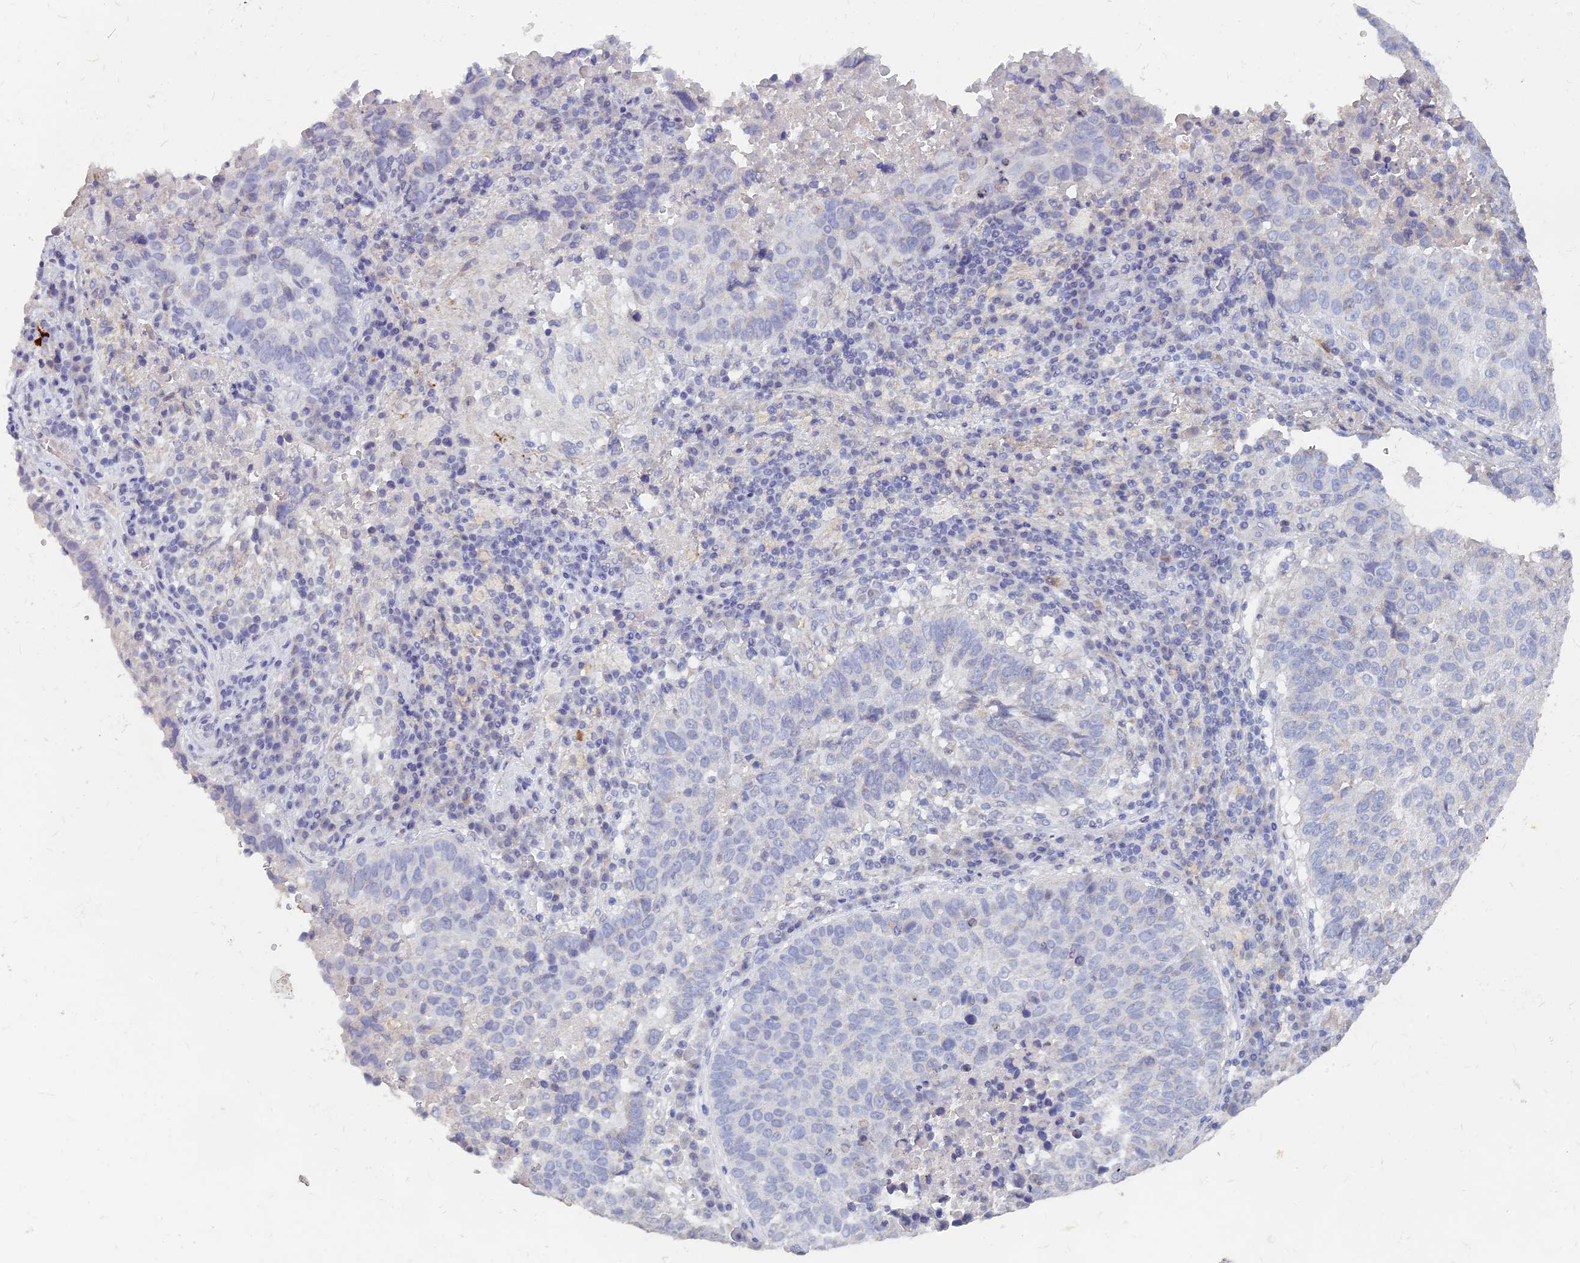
{"staining": {"intensity": "negative", "quantity": "none", "location": "none"}, "tissue": "lung cancer", "cell_type": "Tumor cells", "image_type": "cancer", "snomed": [{"axis": "morphology", "description": "Squamous cell carcinoma, NOS"}, {"axis": "topography", "description": "Lung"}], "caption": "Immunohistochemistry histopathology image of neoplastic tissue: lung squamous cell carcinoma stained with DAB displays no significant protein expression in tumor cells.", "gene": "LRIF1", "patient": {"sex": "male", "age": 73}}